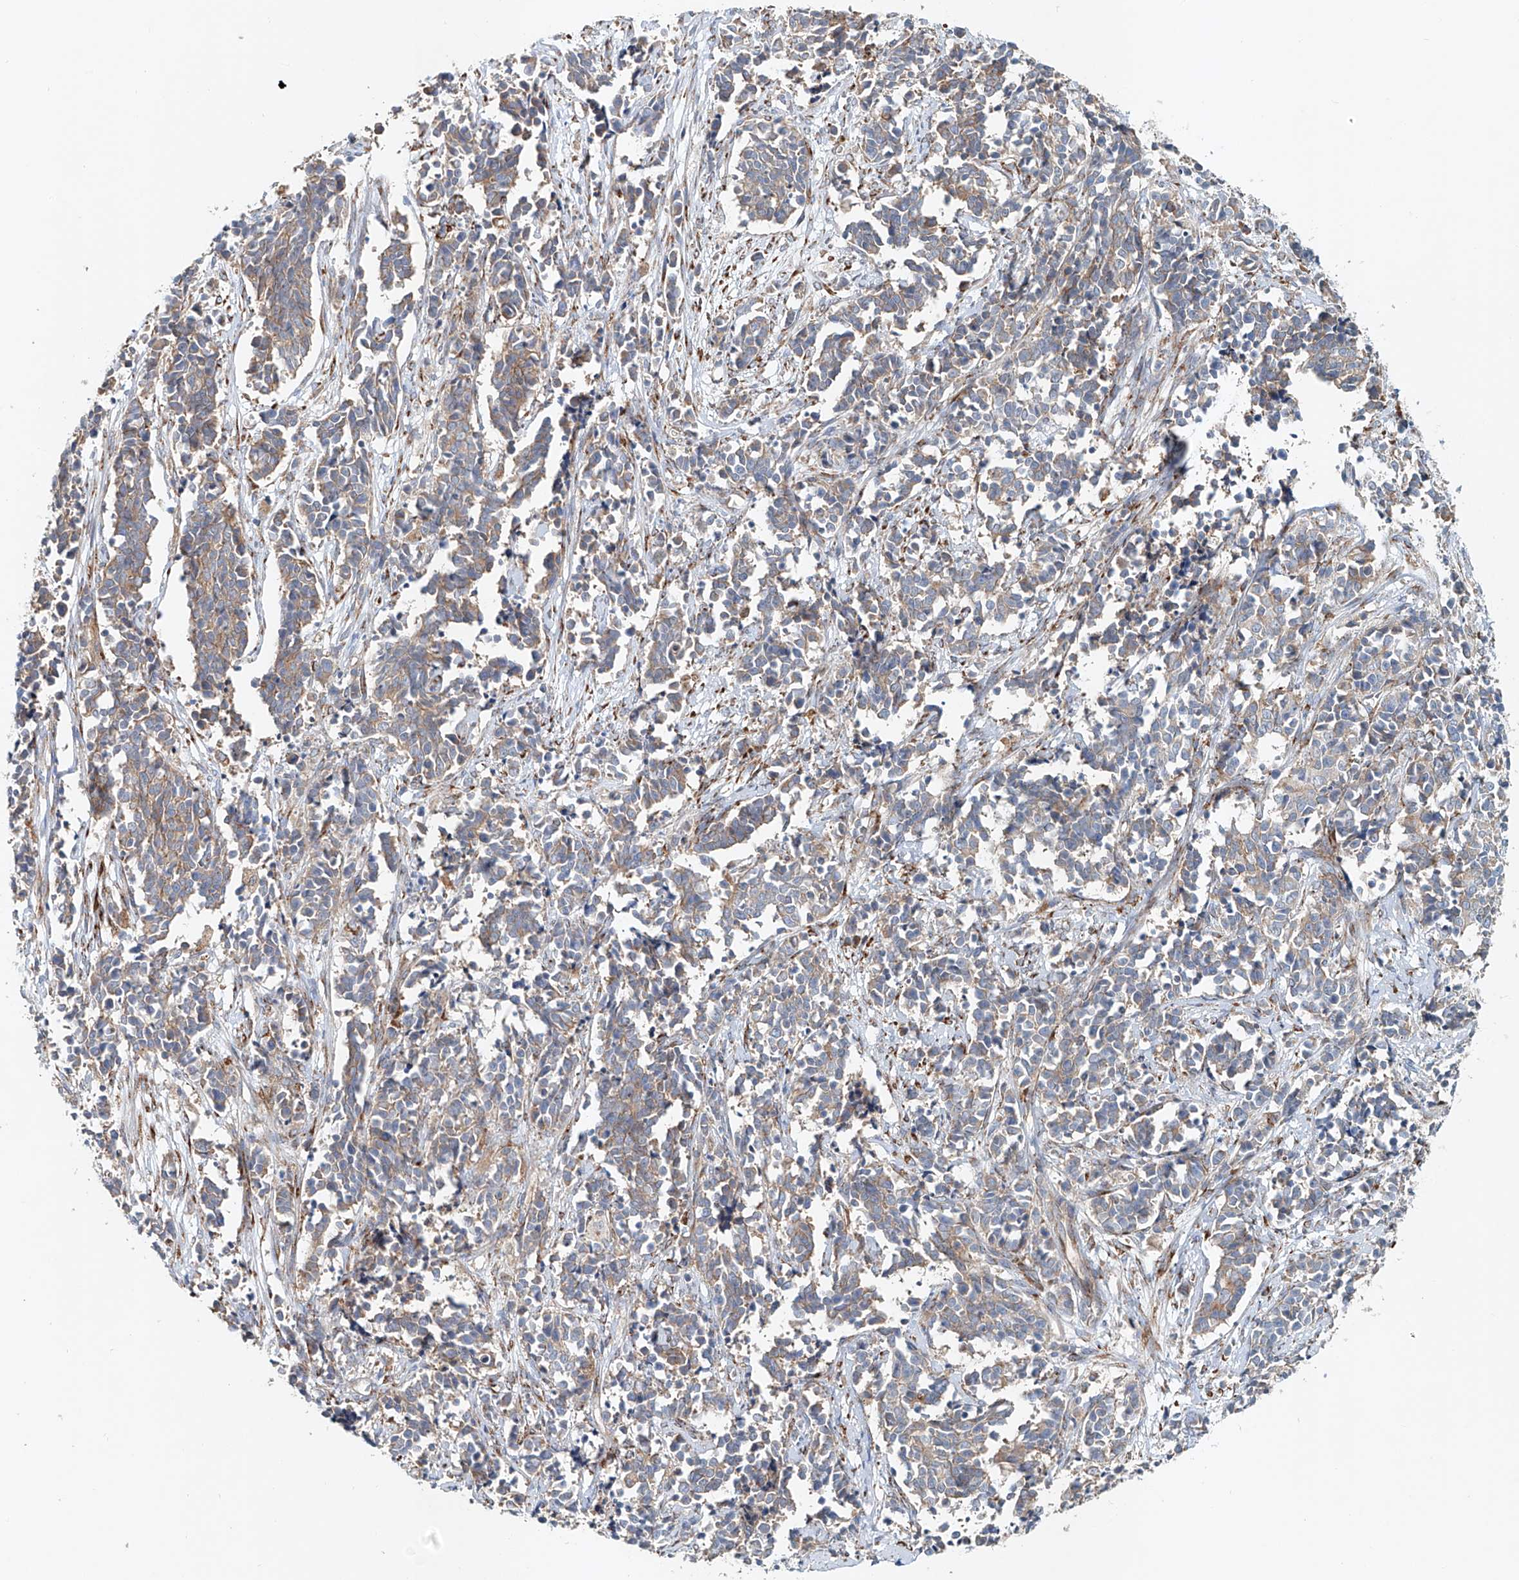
{"staining": {"intensity": "moderate", "quantity": "25%-75%", "location": "cytoplasmic/membranous"}, "tissue": "cervical cancer", "cell_type": "Tumor cells", "image_type": "cancer", "snomed": [{"axis": "morphology", "description": "Normal tissue, NOS"}, {"axis": "morphology", "description": "Squamous cell carcinoma, NOS"}, {"axis": "topography", "description": "Cervix"}], "caption": "A micrograph of cervical cancer (squamous cell carcinoma) stained for a protein exhibits moderate cytoplasmic/membranous brown staining in tumor cells. The staining is performed using DAB brown chromogen to label protein expression. The nuclei are counter-stained blue using hematoxylin.", "gene": "SNAP29", "patient": {"sex": "female", "age": 35}}